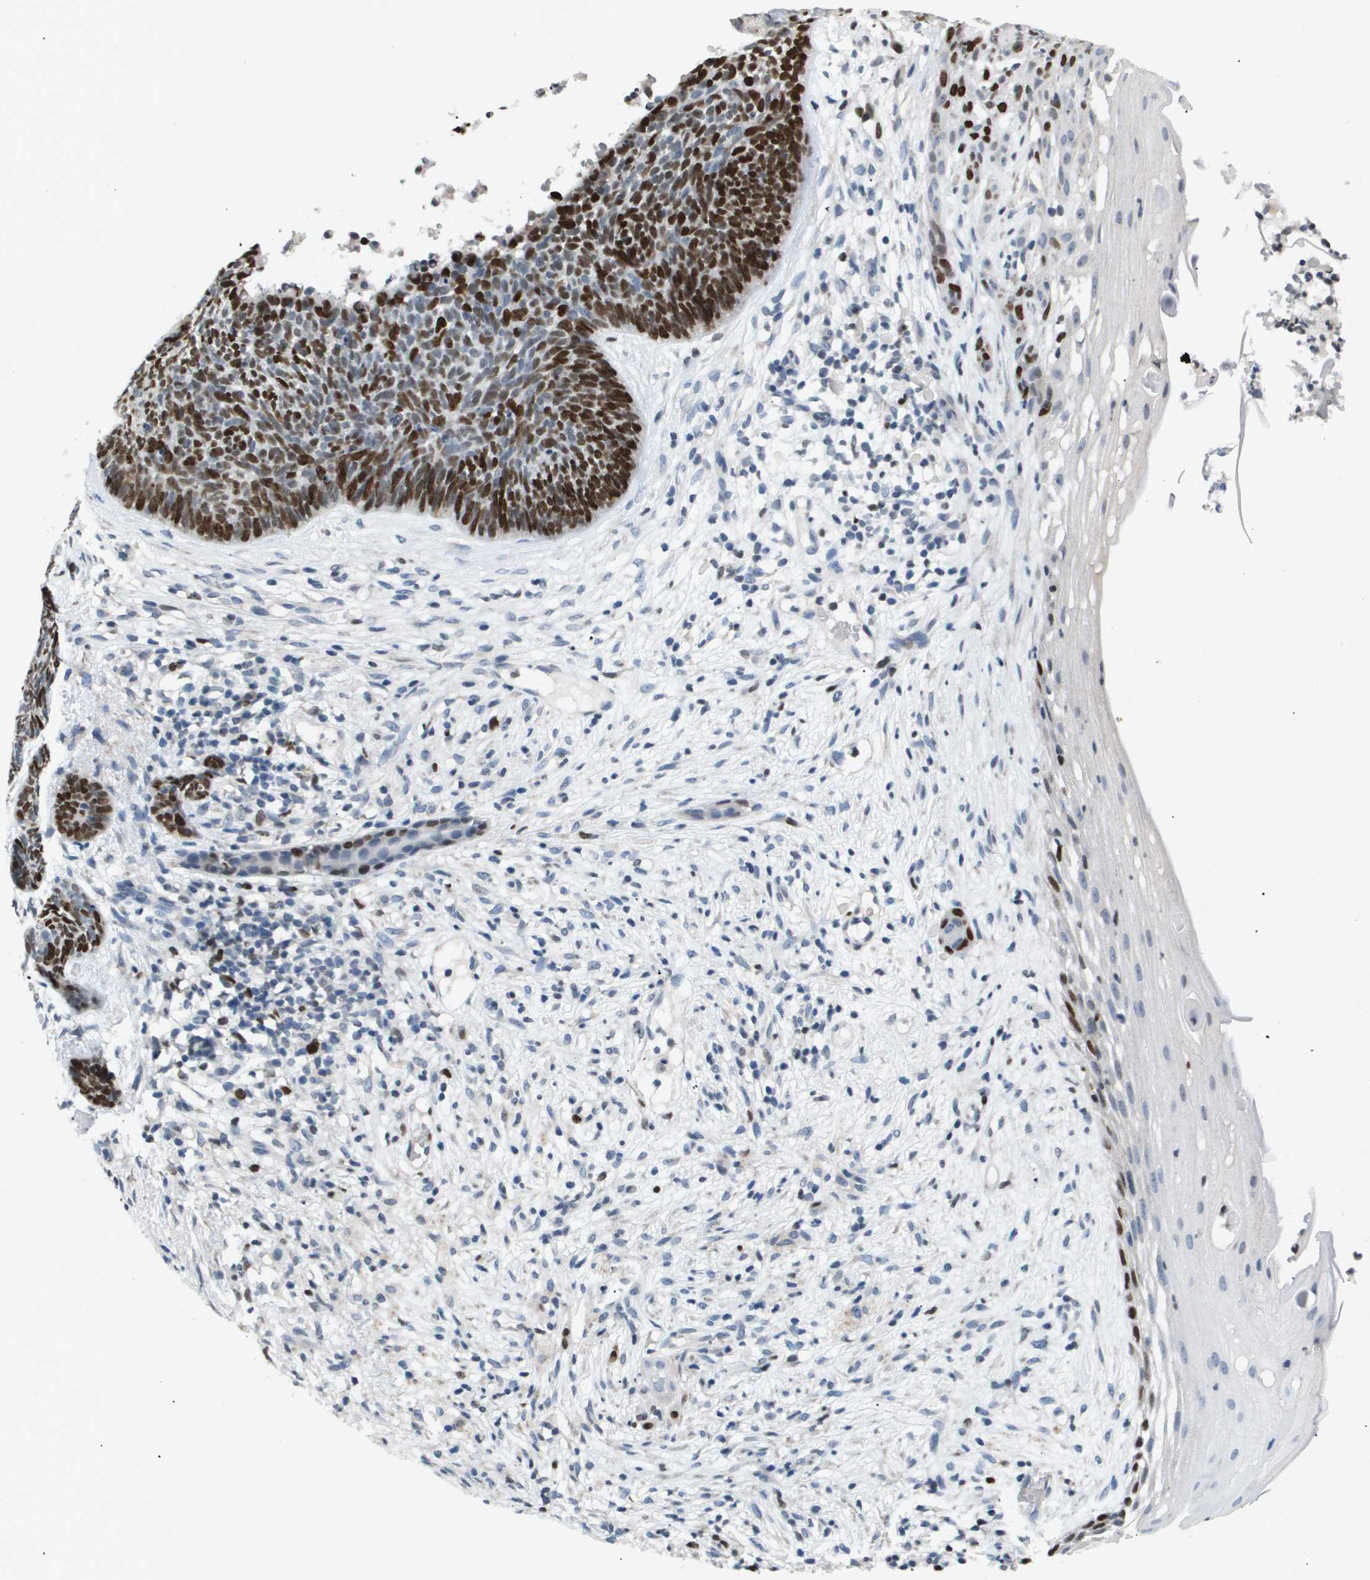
{"staining": {"intensity": "strong", "quantity": ">75%", "location": "nuclear"}, "tissue": "skin cancer", "cell_type": "Tumor cells", "image_type": "cancer", "snomed": [{"axis": "morphology", "description": "Basal cell carcinoma"}, {"axis": "topography", "description": "Skin"}], "caption": "Immunohistochemical staining of skin cancer (basal cell carcinoma) exhibits high levels of strong nuclear staining in approximately >75% of tumor cells.", "gene": "ANAPC2", "patient": {"sex": "female", "age": 70}}